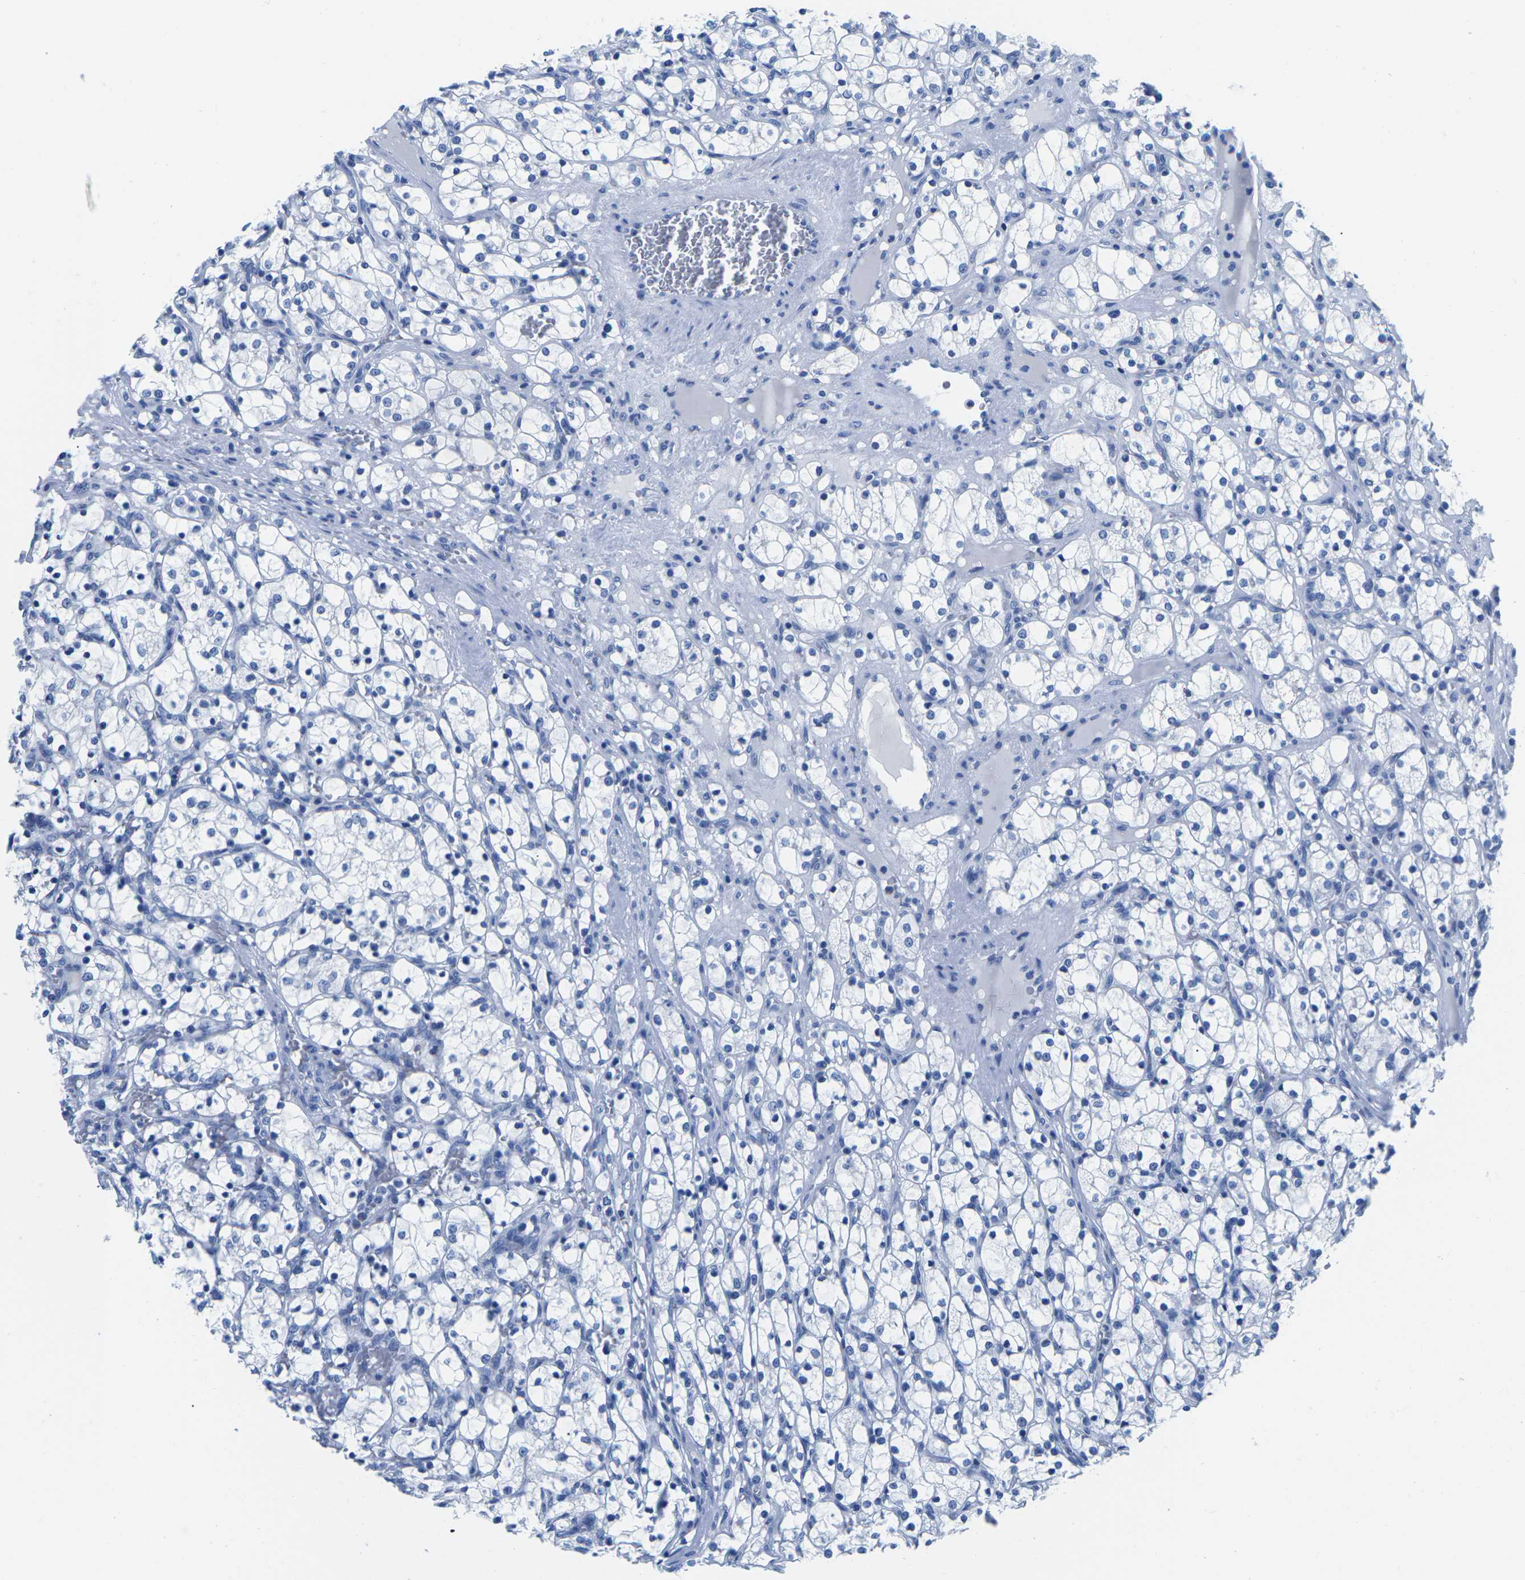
{"staining": {"intensity": "negative", "quantity": "none", "location": "none"}, "tissue": "renal cancer", "cell_type": "Tumor cells", "image_type": "cancer", "snomed": [{"axis": "morphology", "description": "Adenocarcinoma, NOS"}, {"axis": "topography", "description": "Kidney"}], "caption": "Tumor cells are negative for brown protein staining in renal cancer. (Stains: DAB (3,3'-diaminobenzidine) immunohistochemistry with hematoxylin counter stain, Microscopy: brightfield microscopy at high magnification).", "gene": "CYP1A2", "patient": {"sex": "female", "age": 69}}